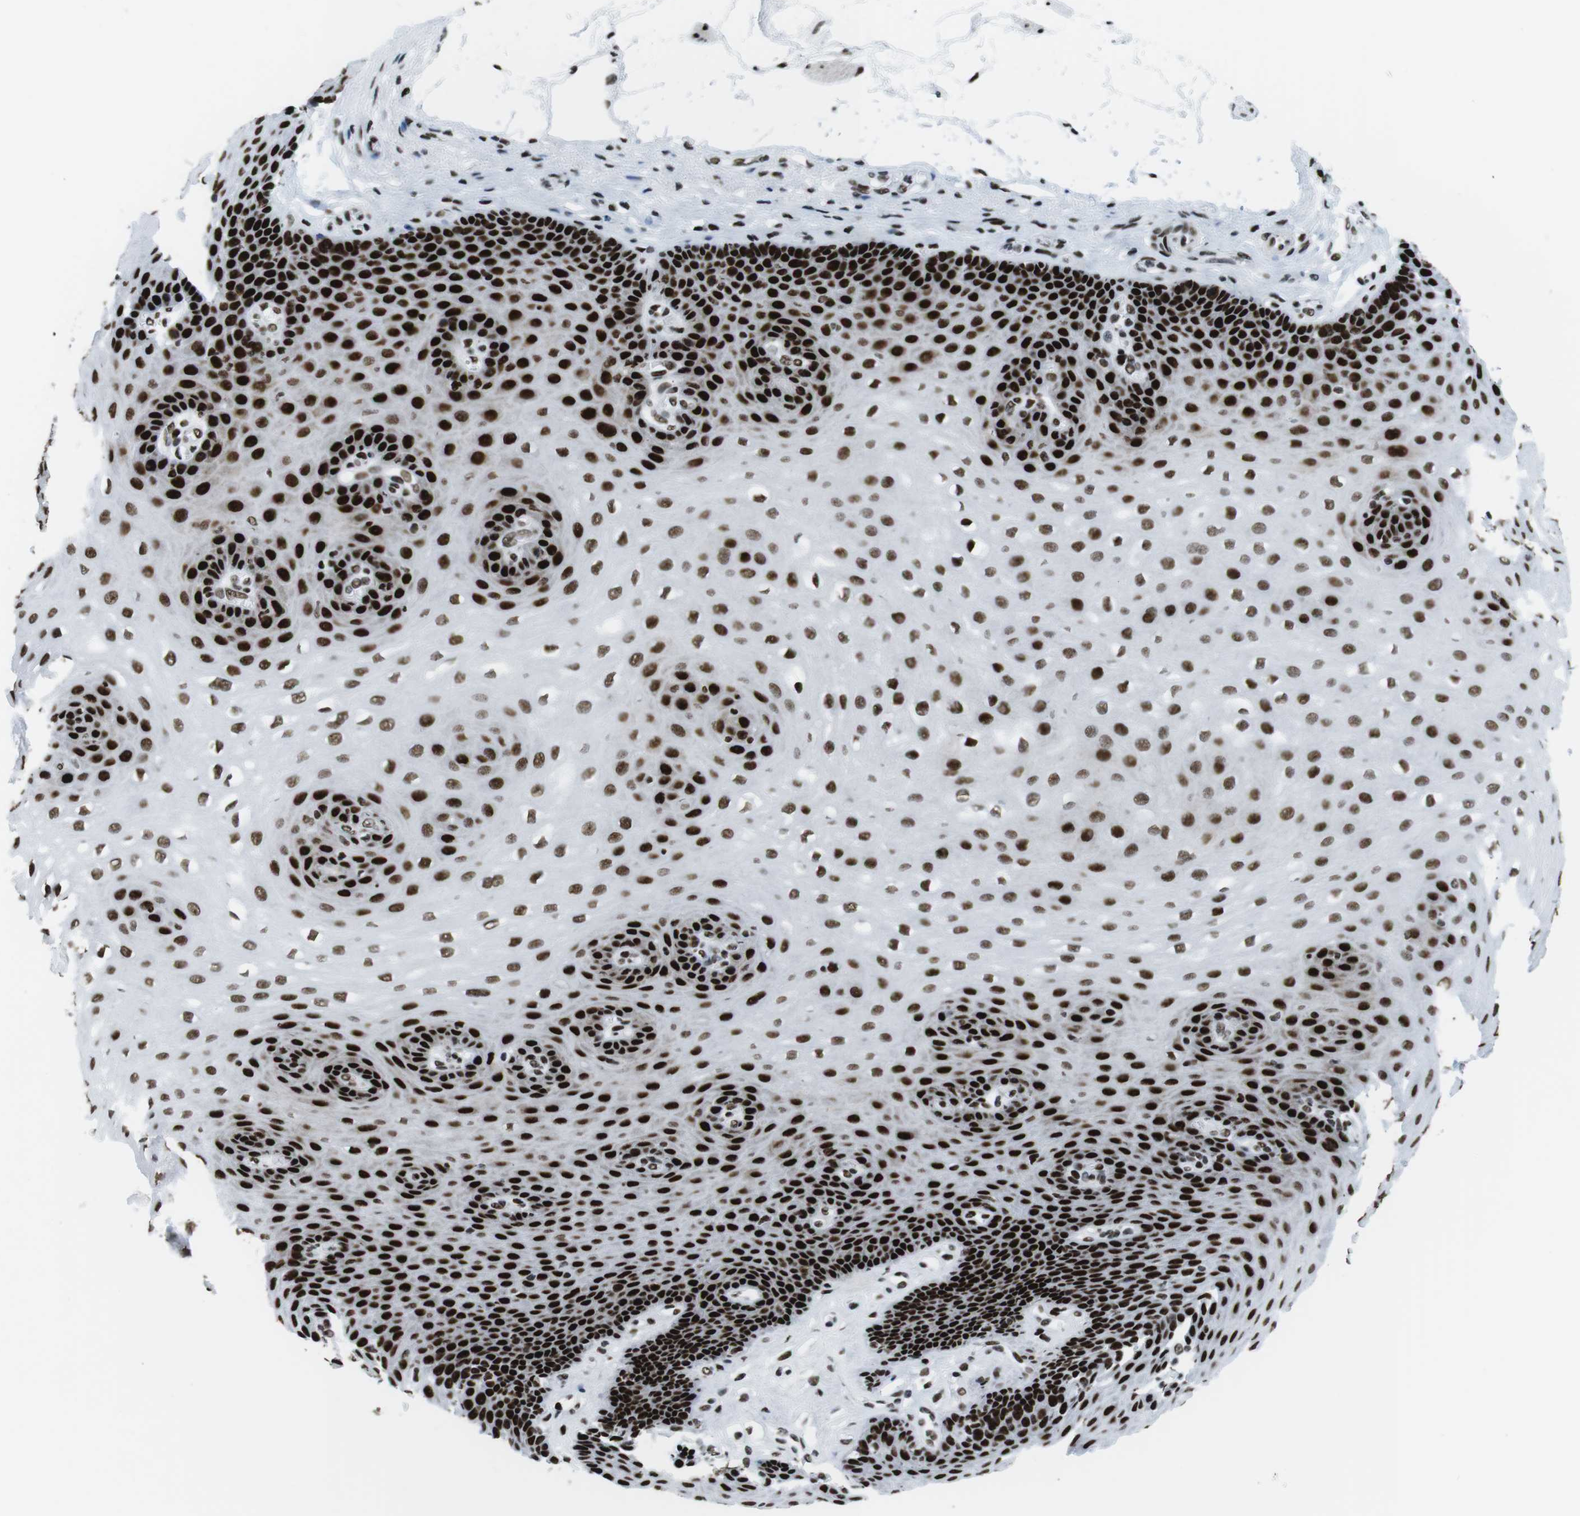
{"staining": {"intensity": "strong", "quantity": ">75%", "location": "nuclear"}, "tissue": "esophagus", "cell_type": "Squamous epithelial cells", "image_type": "normal", "snomed": [{"axis": "morphology", "description": "Normal tissue, NOS"}, {"axis": "topography", "description": "Esophagus"}], "caption": "Esophagus stained with a brown dye reveals strong nuclear positive positivity in about >75% of squamous epithelial cells.", "gene": "CITED2", "patient": {"sex": "female", "age": 72}}